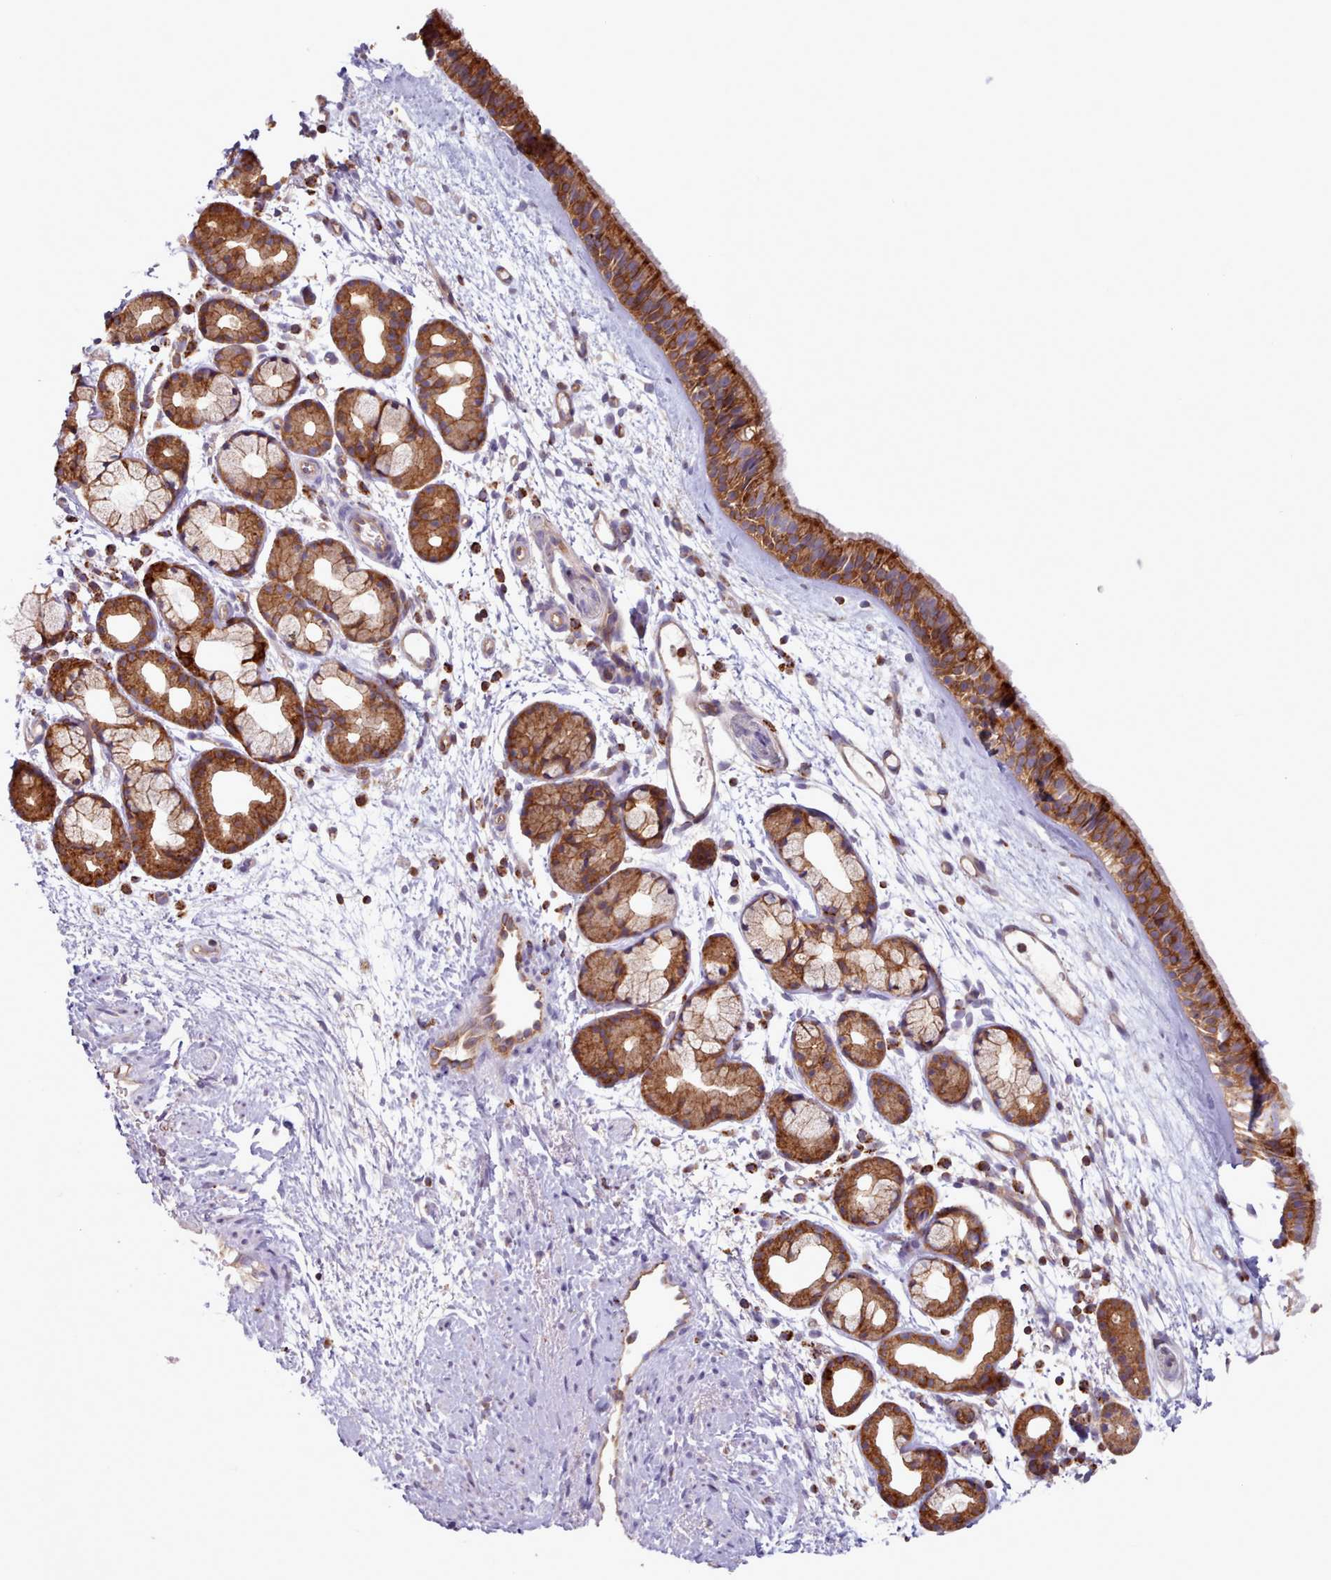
{"staining": {"intensity": "strong", "quantity": ">75%", "location": "cytoplasmic/membranous"}, "tissue": "nasopharynx", "cell_type": "Respiratory epithelial cells", "image_type": "normal", "snomed": [{"axis": "morphology", "description": "Normal tissue, NOS"}, {"axis": "topography", "description": "Nasopharynx"}], "caption": "This histopathology image displays IHC staining of normal nasopharynx, with high strong cytoplasmic/membranous expression in approximately >75% of respiratory epithelial cells.", "gene": "CRYBG1", "patient": {"sex": "female", "age": 81}}